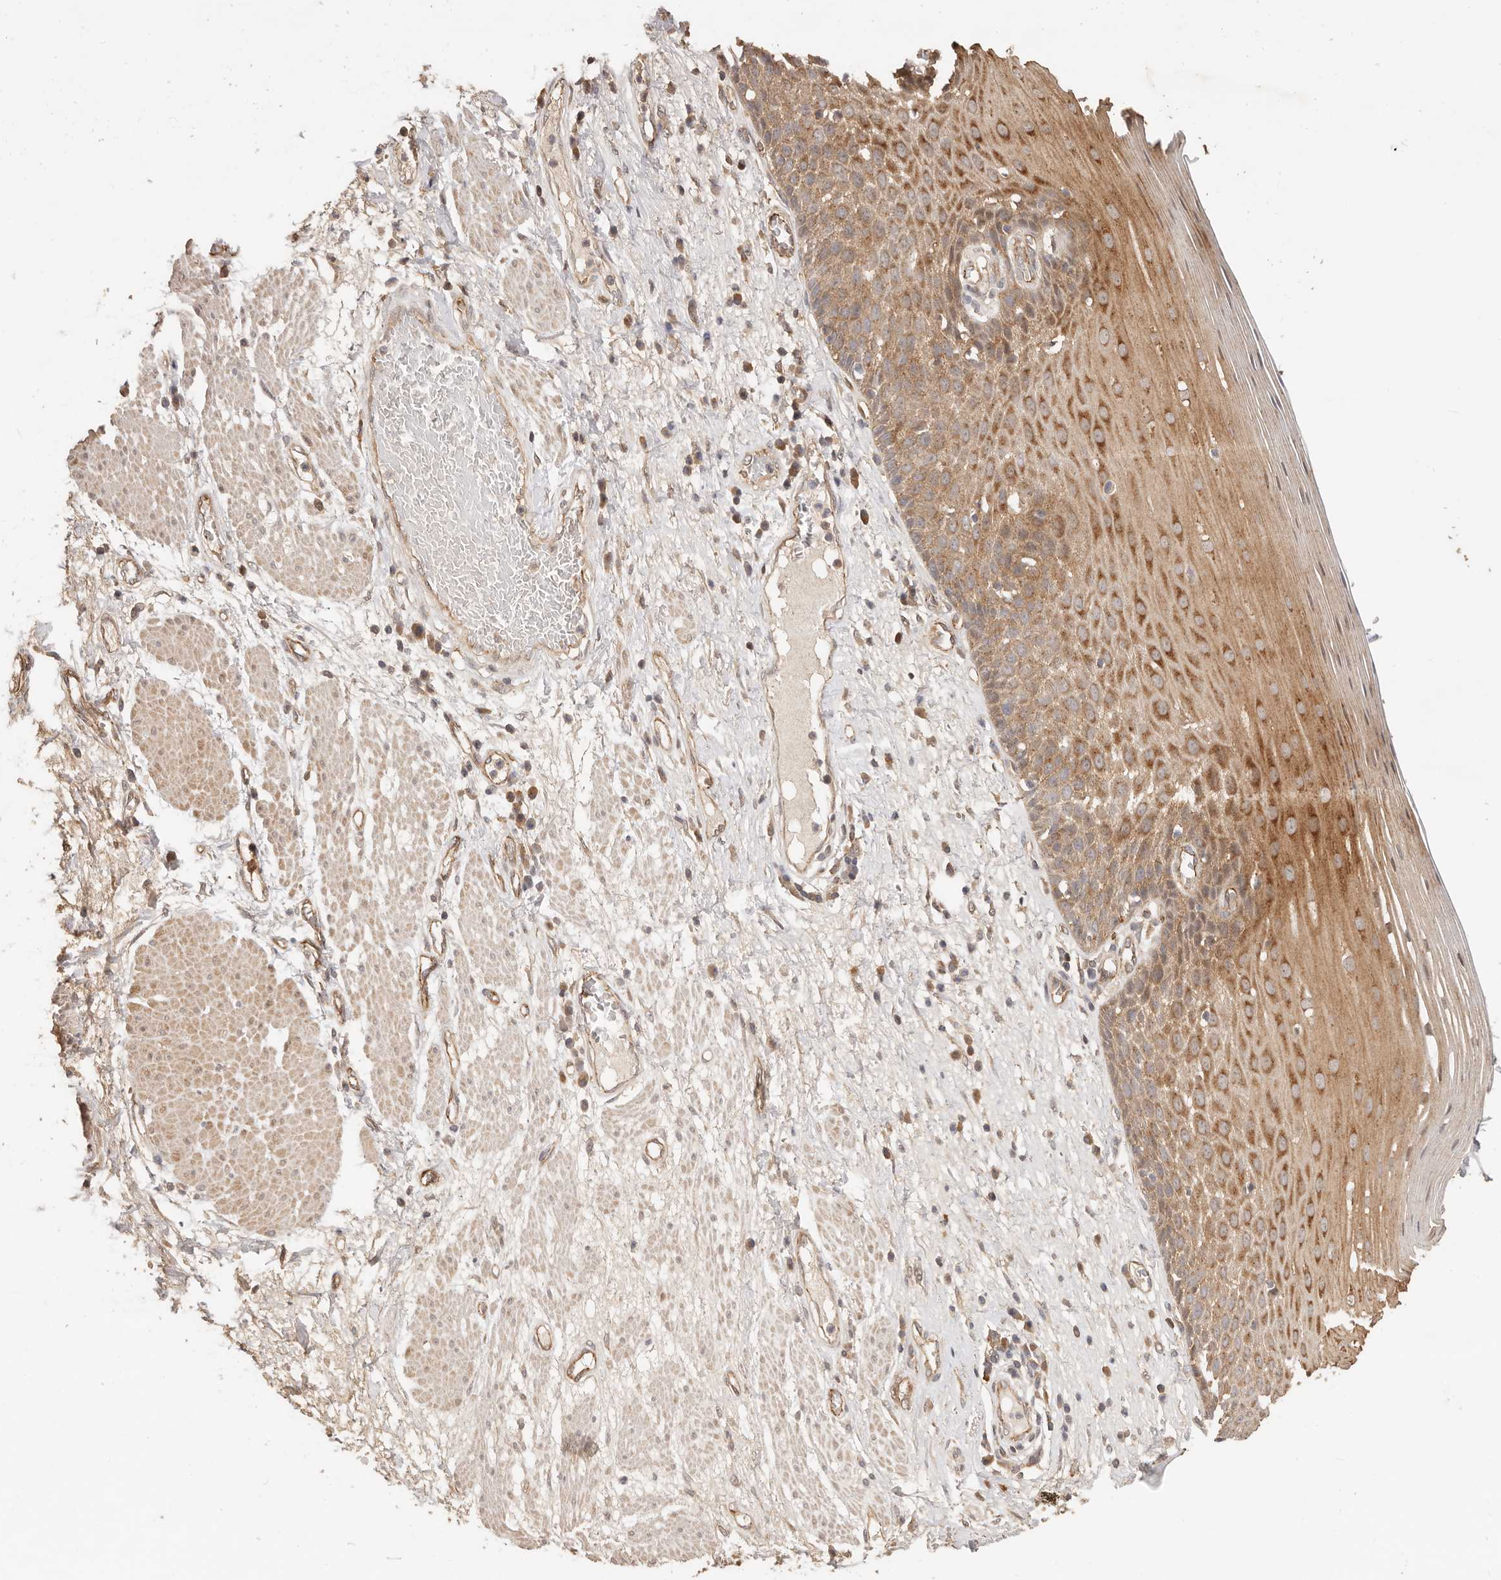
{"staining": {"intensity": "moderate", "quantity": ">75%", "location": "cytoplasmic/membranous"}, "tissue": "esophagus", "cell_type": "Squamous epithelial cells", "image_type": "normal", "snomed": [{"axis": "morphology", "description": "Normal tissue, NOS"}, {"axis": "morphology", "description": "Adenocarcinoma, NOS"}, {"axis": "topography", "description": "Esophagus"}], "caption": "Immunohistochemistry of normal esophagus shows medium levels of moderate cytoplasmic/membranous expression in approximately >75% of squamous epithelial cells. The protein is shown in brown color, while the nuclei are stained blue.", "gene": "AFDN", "patient": {"sex": "male", "age": 62}}